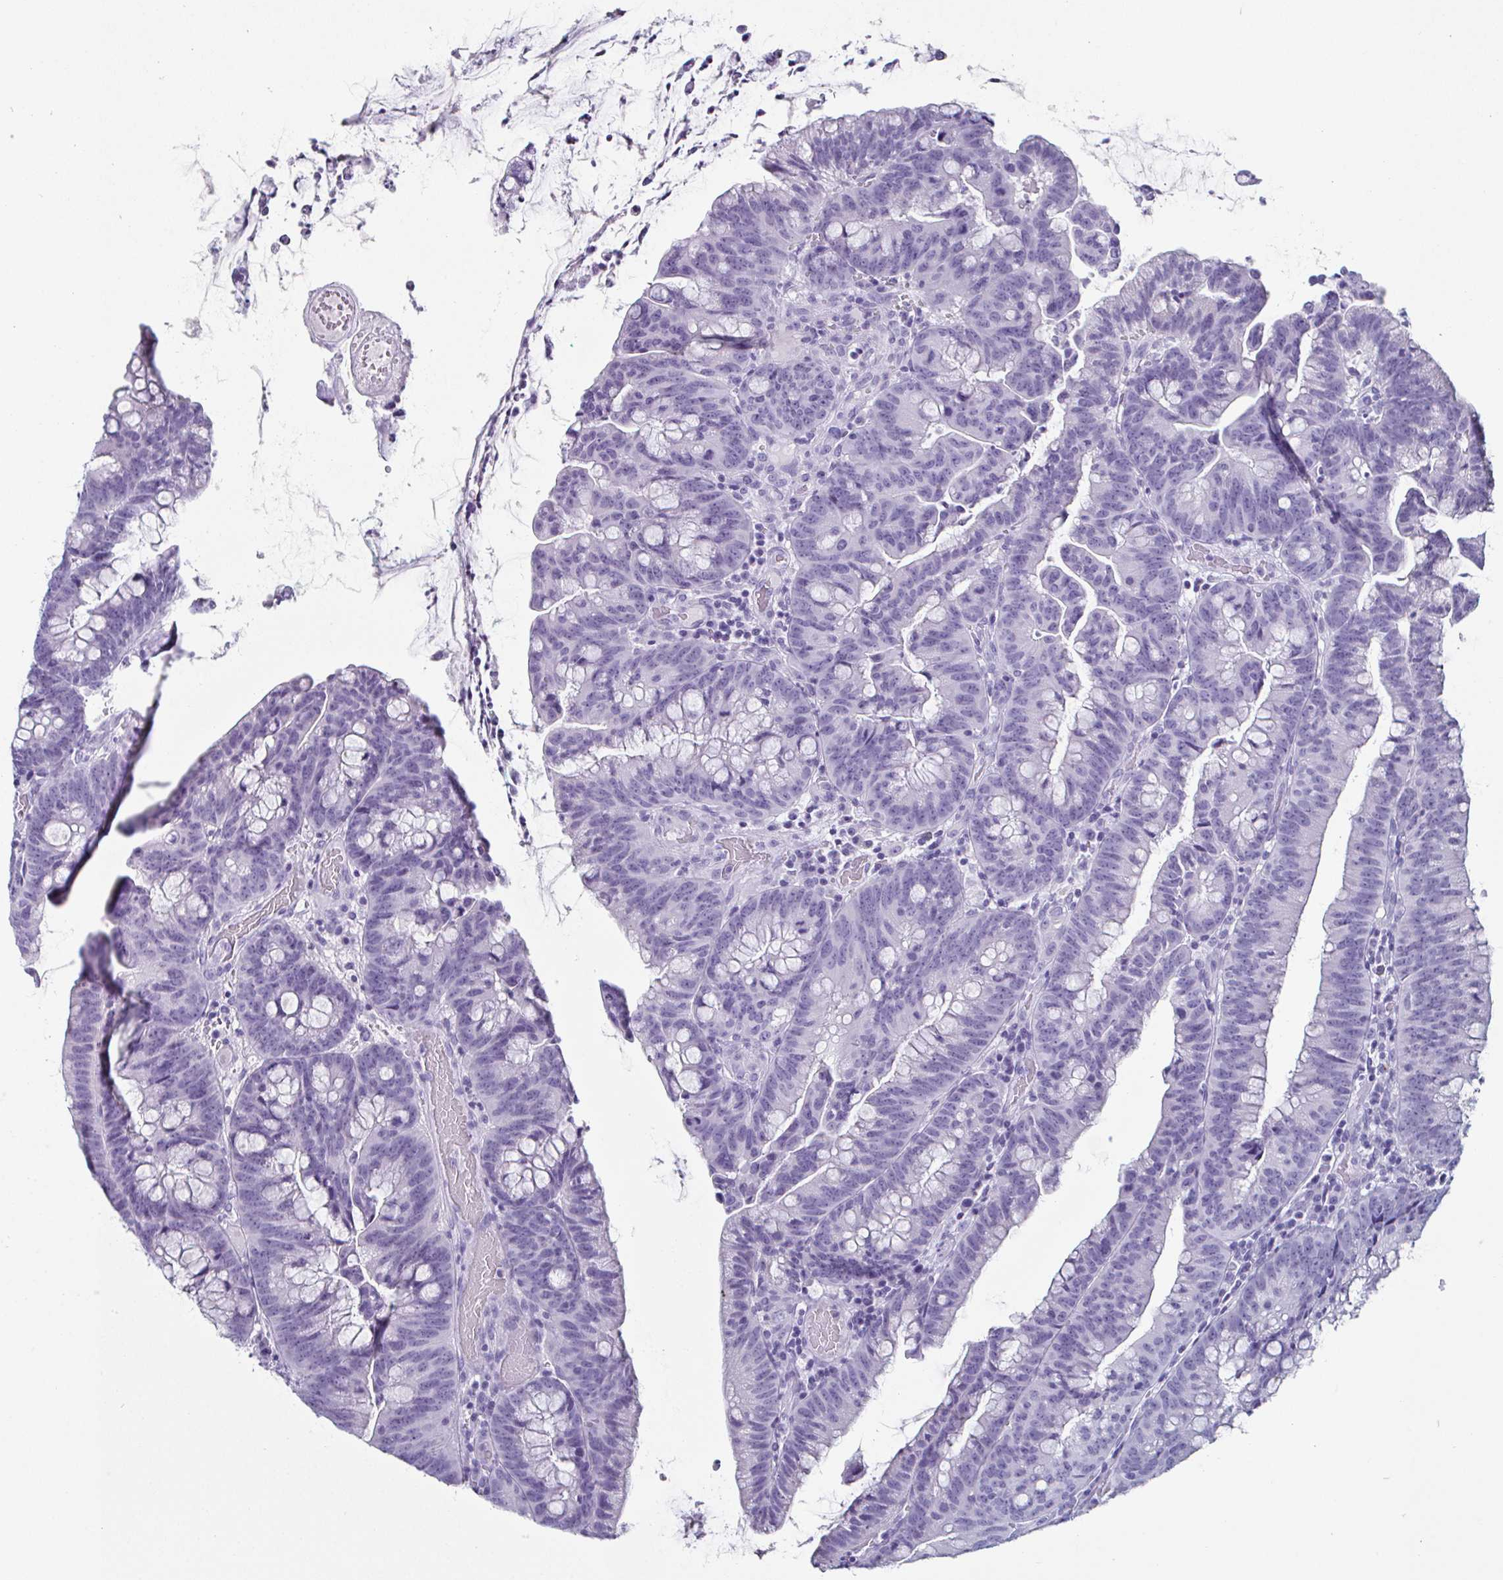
{"staining": {"intensity": "negative", "quantity": "none", "location": "none"}, "tissue": "colorectal cancer", "cell_type": "Tumor cells", "image_type": "cancer", "snomed": [{"axis": "morphology", "description": "Adenocarcinoma, NOS"}, {"axis": "topography", "description": "Colon"}], "caption": "A high-resolution photomicrograph shows immunohistochemistry staining of colorectal cancer (adenocarcinoma), which displays no significant expression in tumor cells.", "gene": "CREG2", "patient": {"sex": "male", "age": 62}}